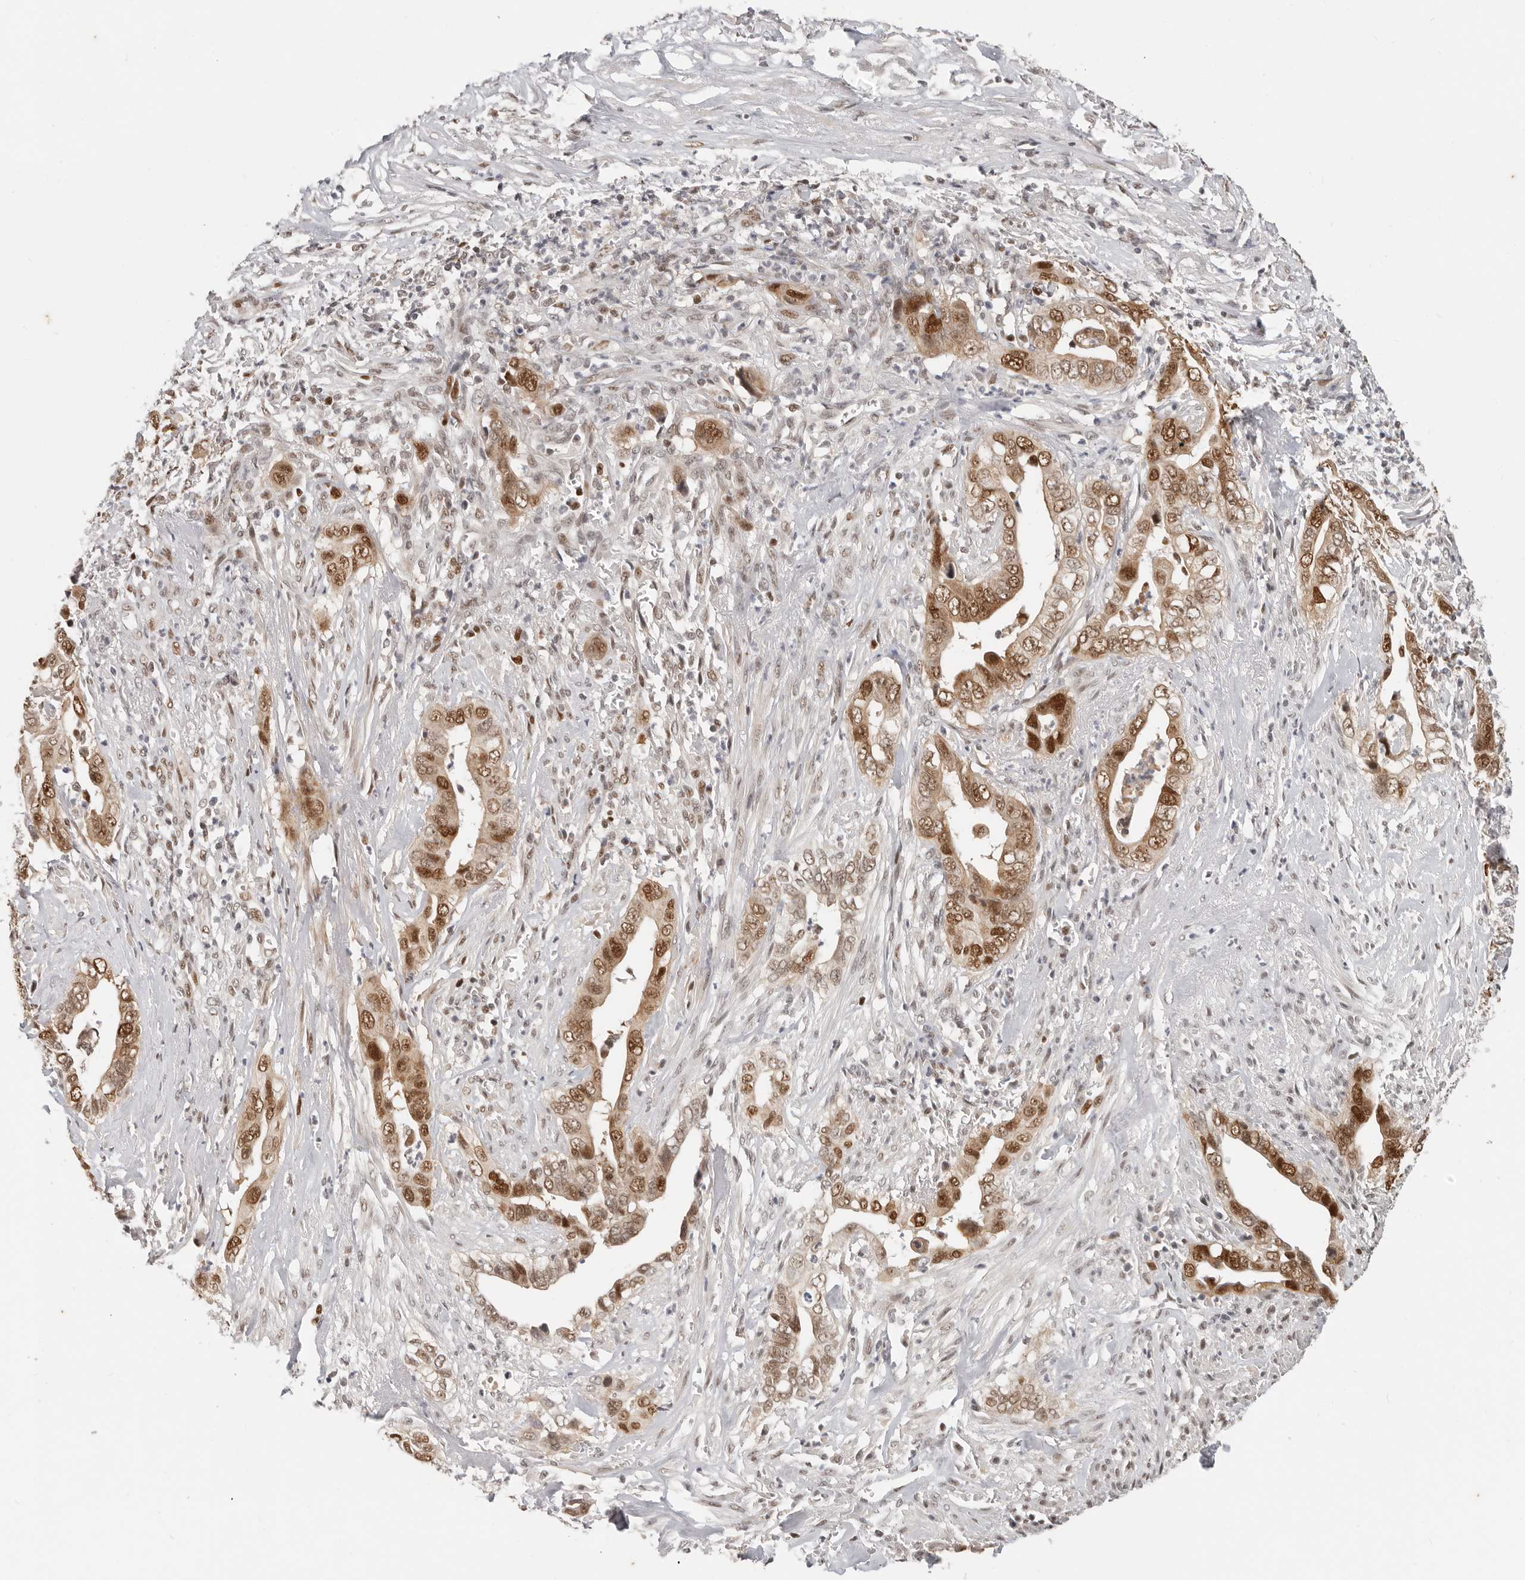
{"staining": {"intensity": "moderate", "quantity": ">75%", "location": "cytoplasmic/membranous,nuclear"}, "tissue": "liver cancer", "cell_type": "Tumor cells", "image_type": "cancer", "snomed": [{"axis": "morphology", "description": "Cholangiocarcinoma"}, {"axis": "topography", "description": "Liver"}], "caption": "Liver cholangiocarcinoma stained with immunohistochemistry (IHC) exhibits moderate cytoplasmic/membranous and nuclear expression in approximately >75% of tumor cells. (Brightfield microscopy of DAB IHC at high magnification).", "gene": "RFC2", "patient": {"sex": "female", "age": 79}}